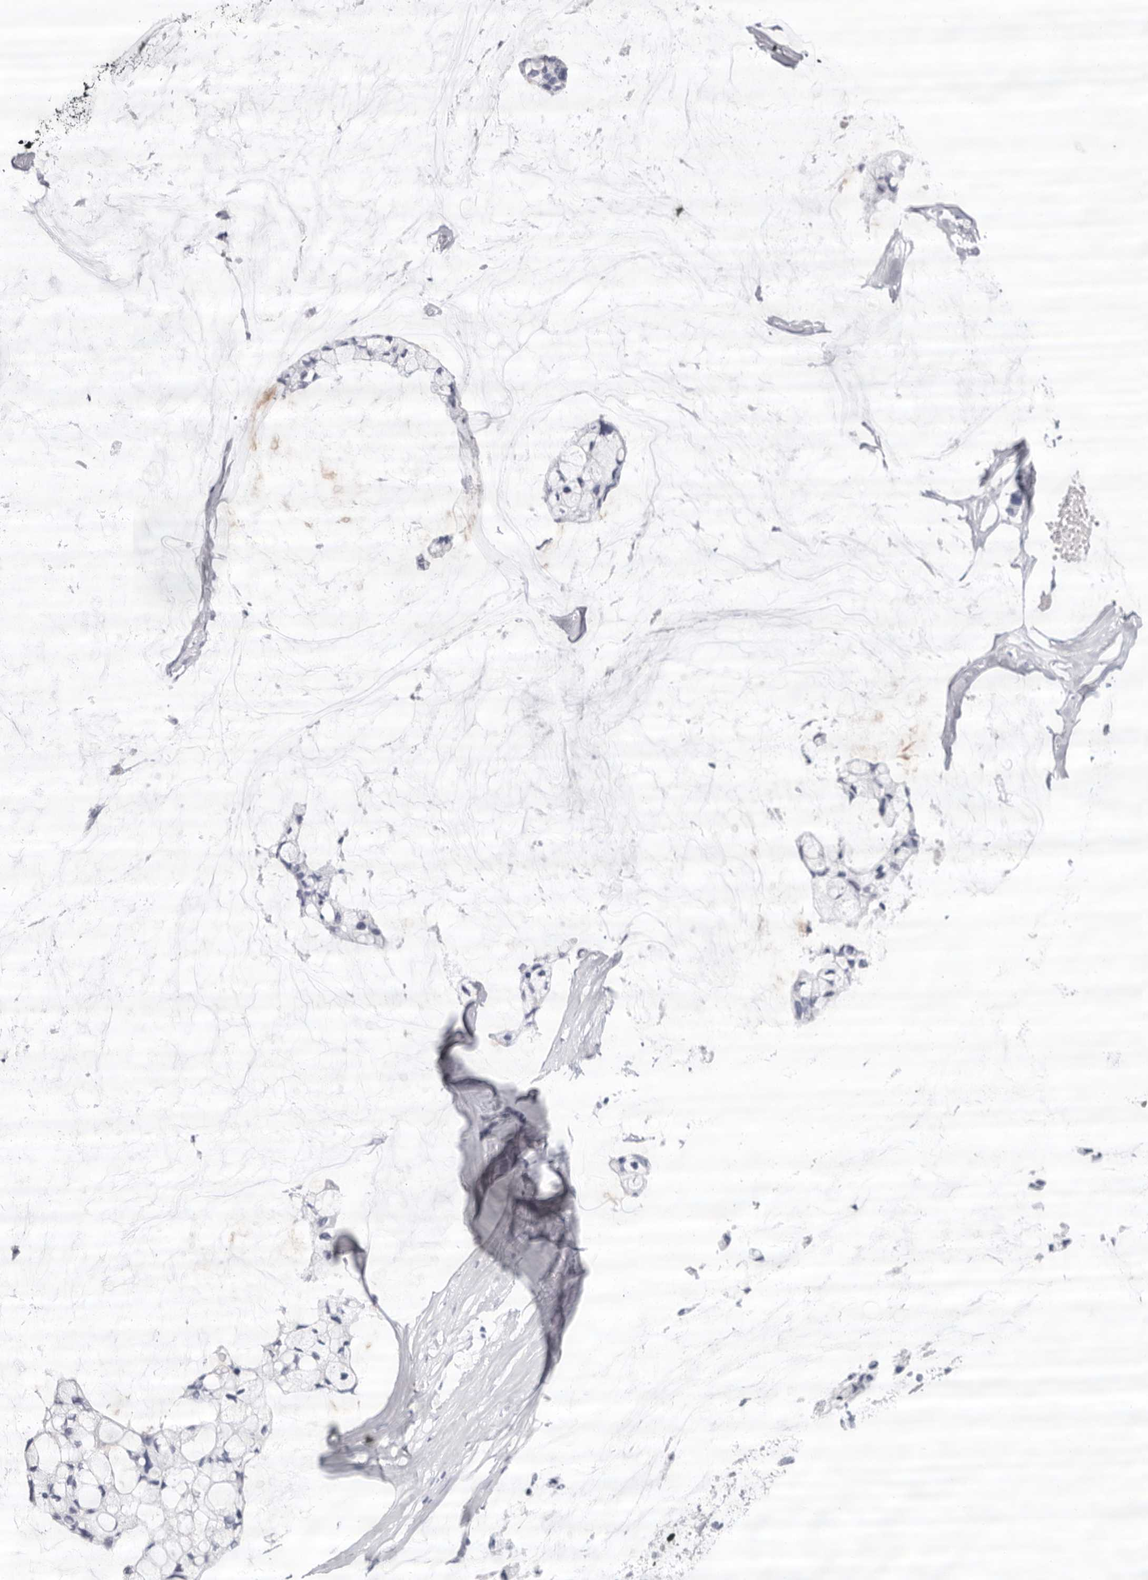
{"staining": {"intensity": "negative", "quantity": "none", "location": "none"}, "tissue": "ovarian cancer", "cell_type": "Tumor cells", "image_type": "cancer", "snomed": [{"axis": "morphology", "description": "Cystadenocarcinoma, mucinous, NOS"}, {"axis": "topography", "description": "Ovary"}], "caption": "IHC histopathology image of mucinous cystadenocarcinoma (ovarian) stained for a protein (brown), which reveals no expression in tumor cells.", "gene": "LPO", "patient": {"sex": "female", "age": 39}}